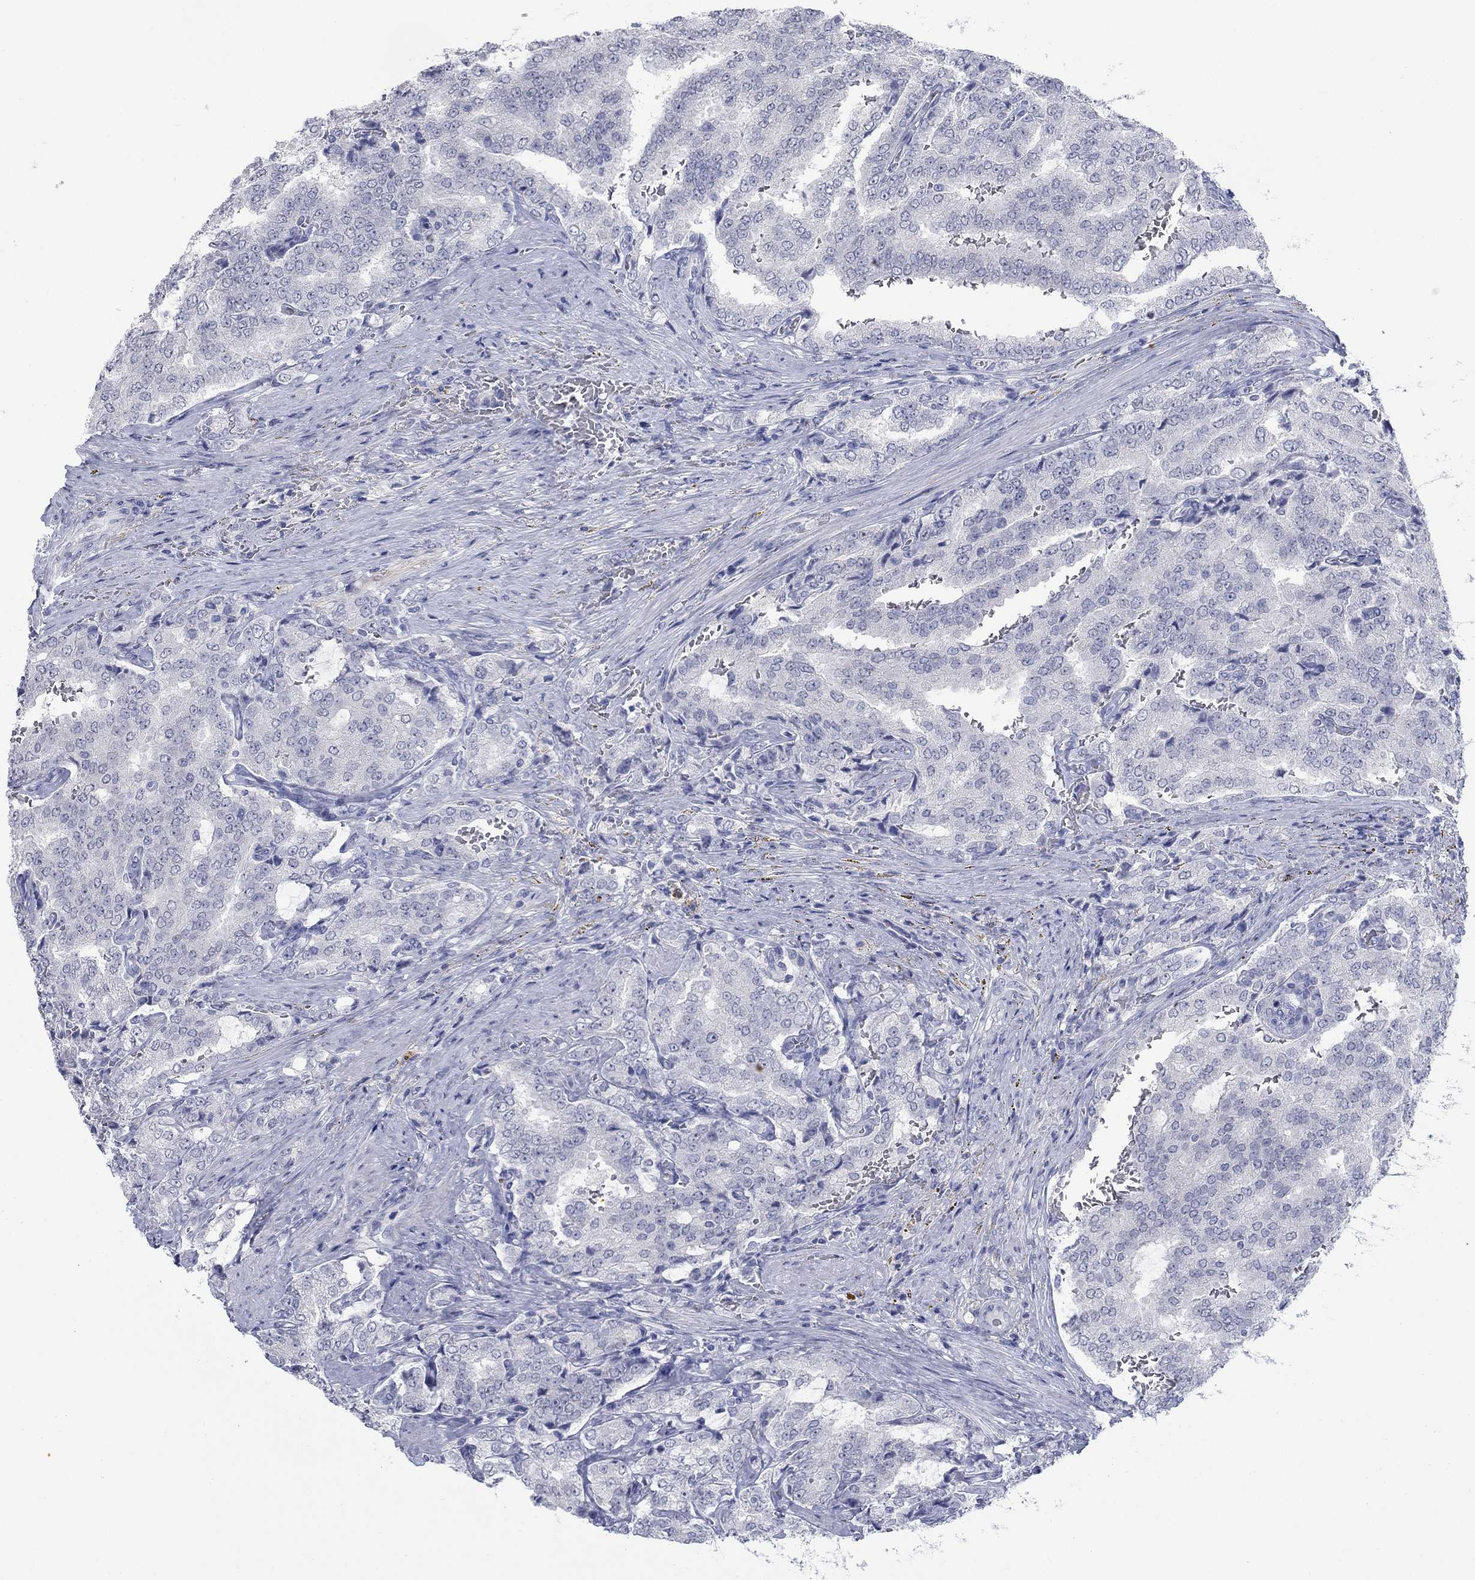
{"staining": {"intensity": "negative", "quantity": "none", "location": "none"}, "tissue": "prostate cancer", "cell_type": "Tumor cells", "image_type": "cancer", "snomed": [{"axis": "morphology", "description": "Adenocarcinoma, NOS"}, {"axis": "topography", "description": "Prostate"}], "caption": "Tumor cells show no significant positivity in adenocarcinoma (prostate).", "gene": "ATP6V1G2", "patient": {"sex": "male", "age": 65}}